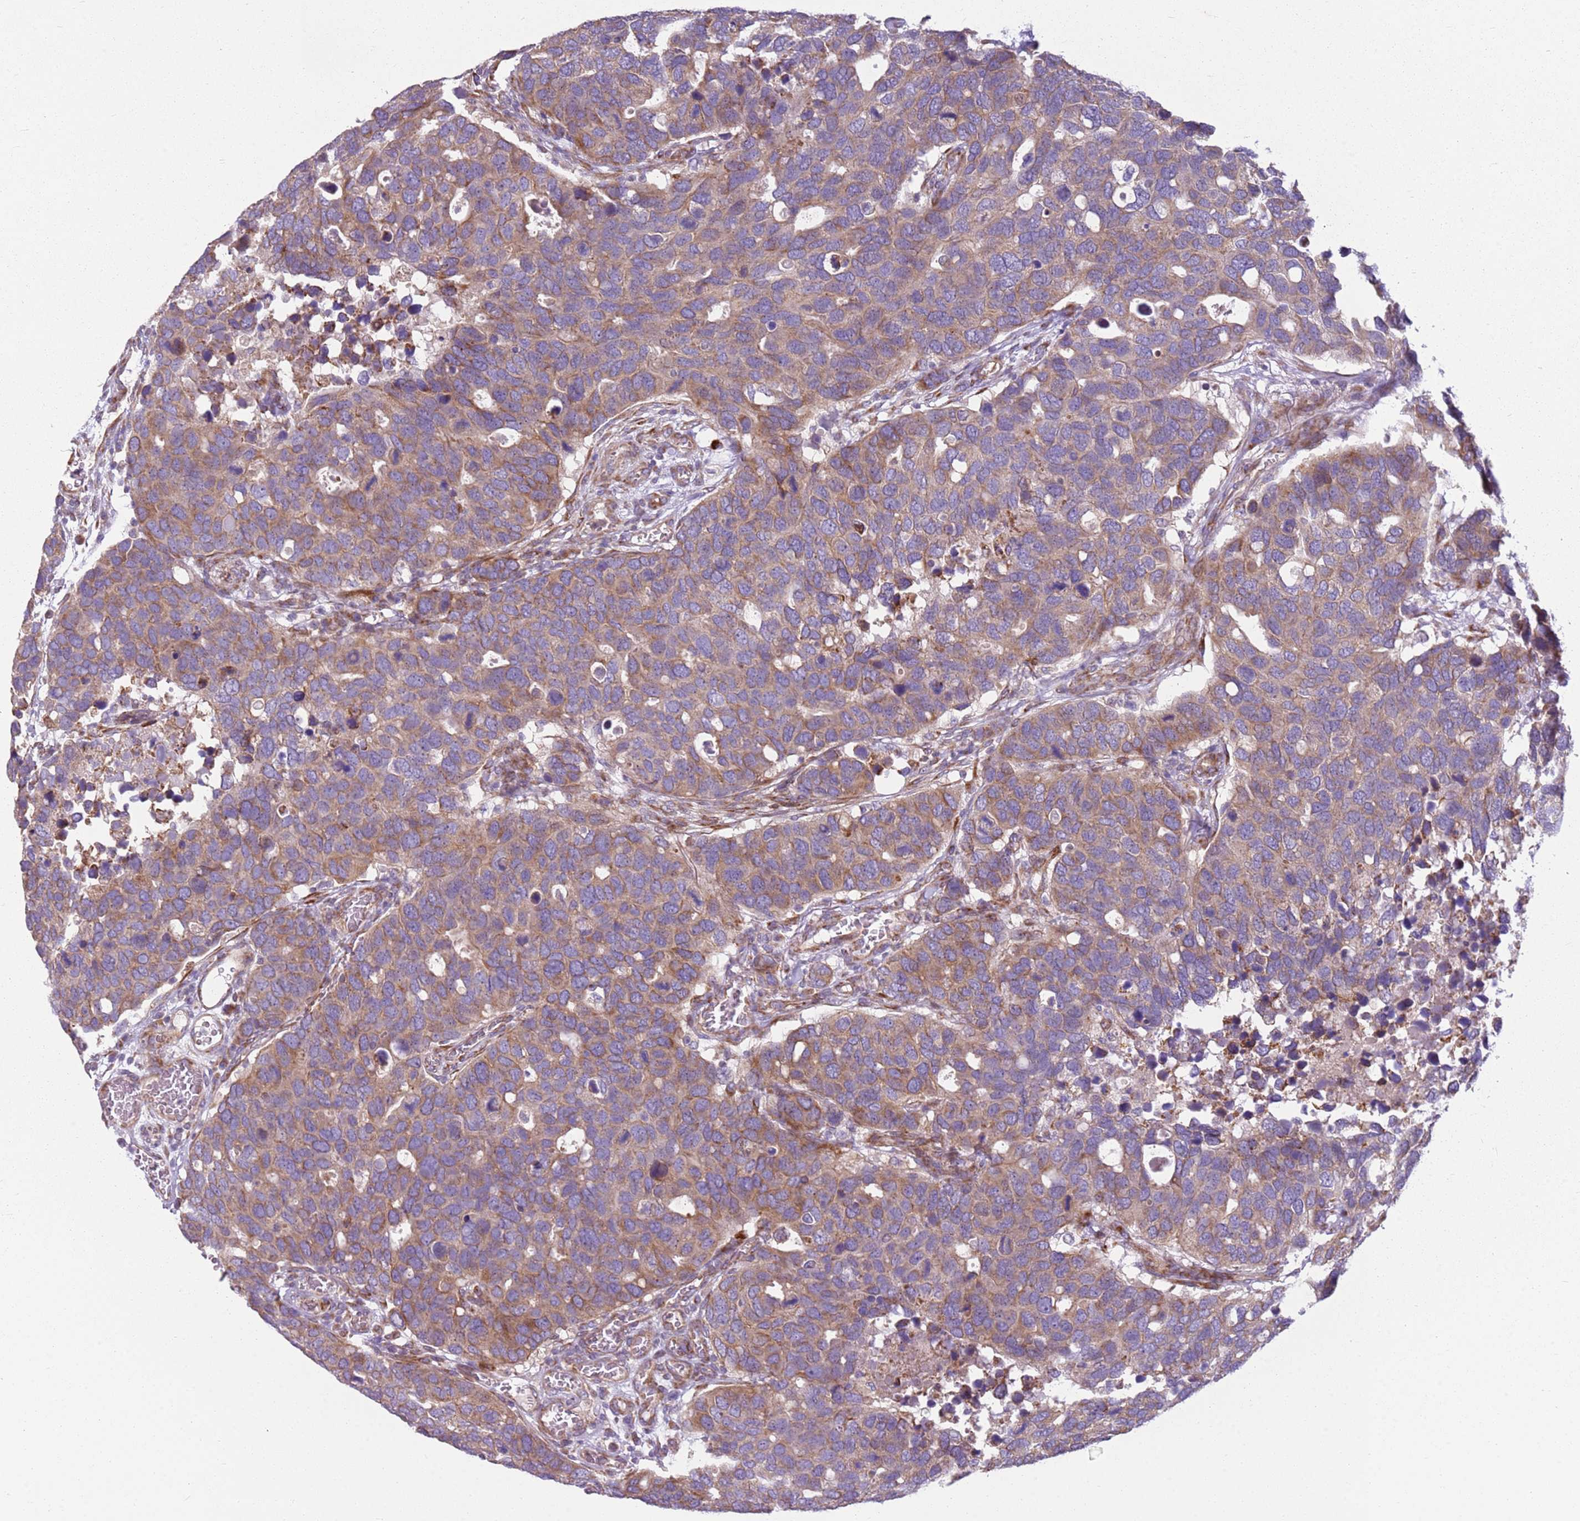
{"staining": {"intensity": "moderate", "quantity": ">75%", "location": "cytoplasmic/membranous"}, "tissue": "breast cancer", "cell_type": "Tumor cells", "image_type": "cancer", "snomed": [{"axis": "morphology", "description": "Duct carcinoma"}, {"axis": "topography", "description": "Breast"}], "caption": "Immunohistochemical staining of infiltrating ductal carcinoma (breast) exhibits medium levels of moderate cytoplasmic/membranous expression in approximately >75% of tumor cells.", "gene": "TMEM200C", "patient": {"sex": "female", "age": 83}}